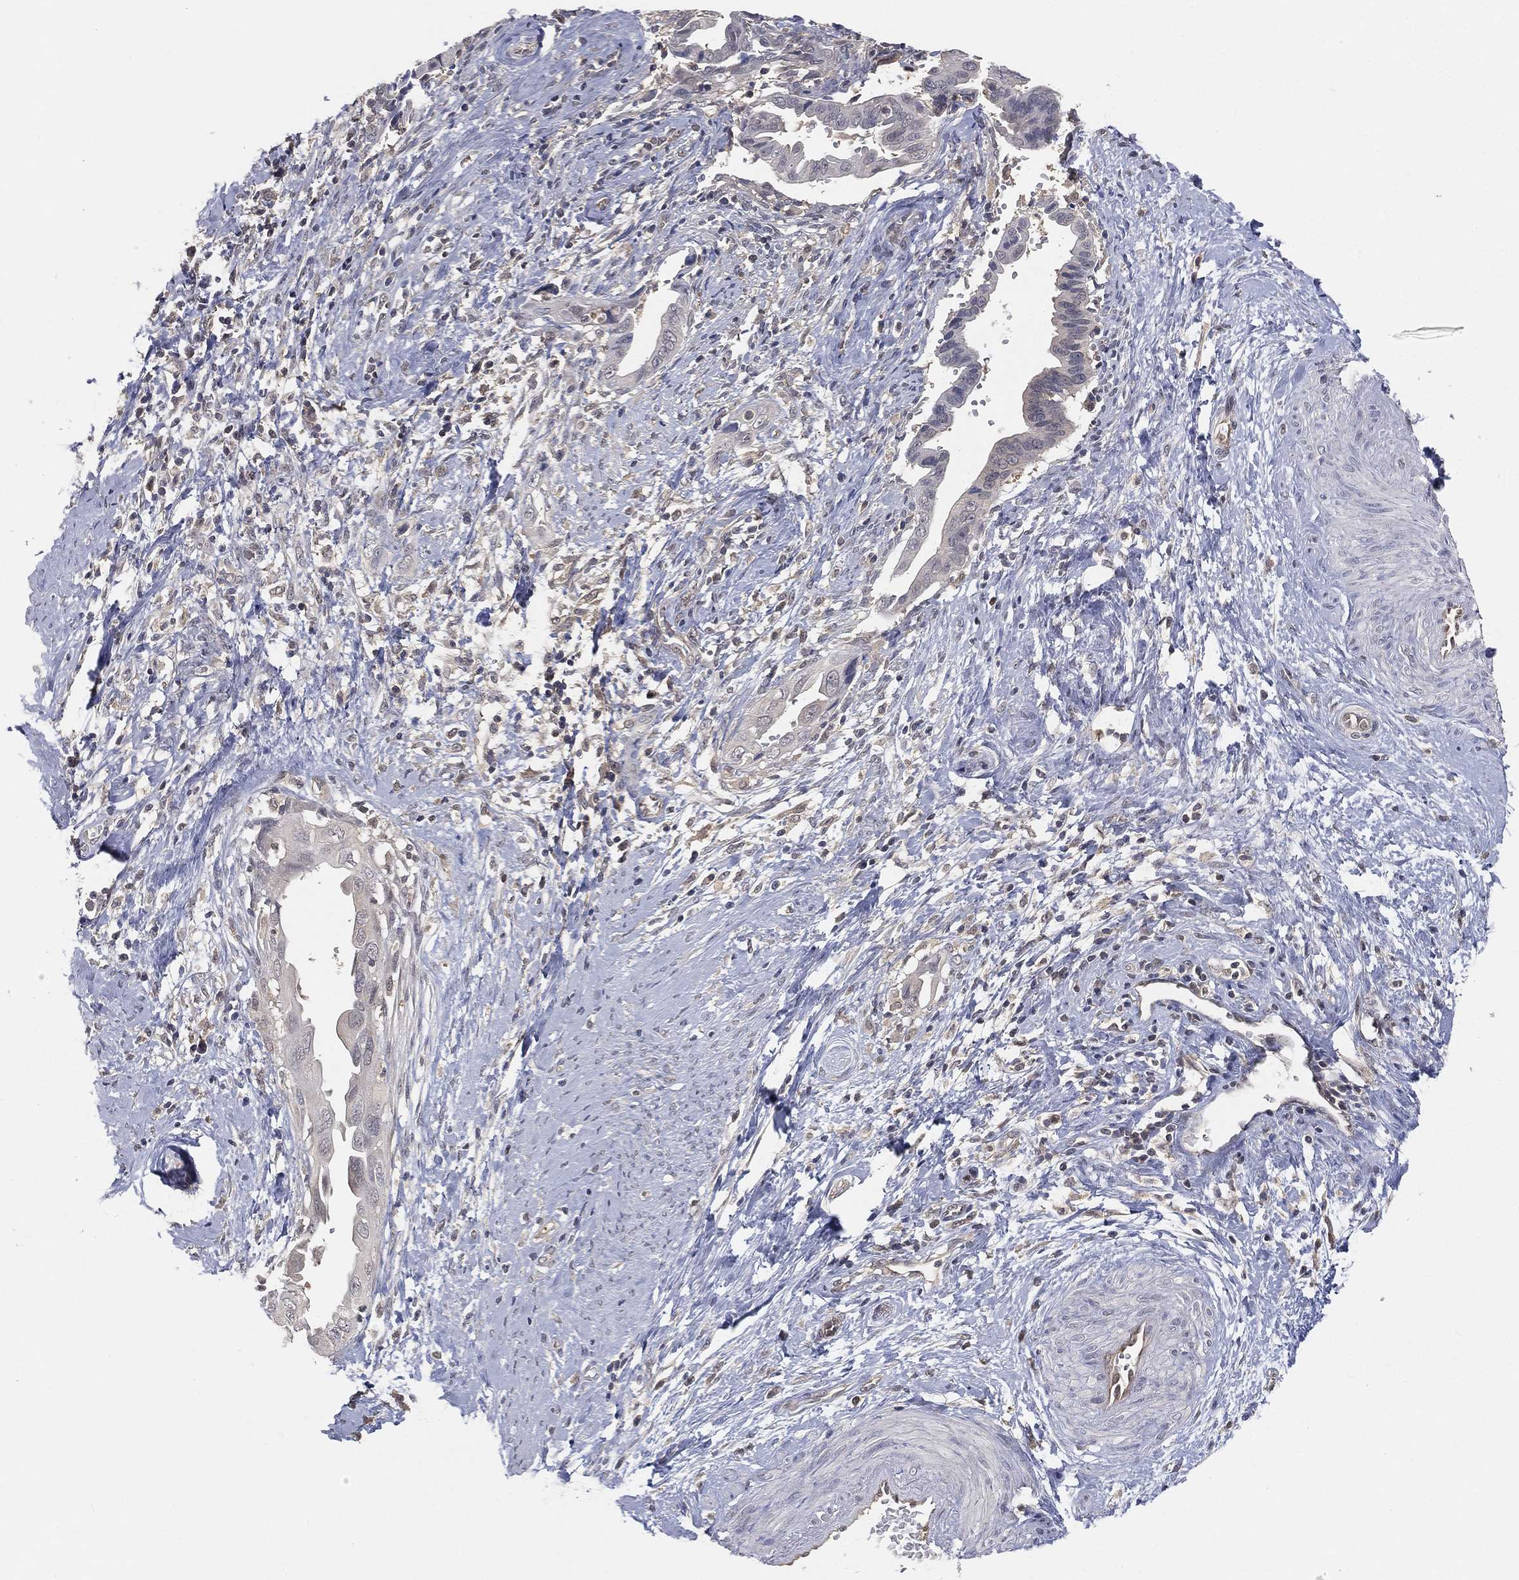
{"staining": {"intensity": "negative", "quantity": "none", "location": "none"}, "tissue": "cervical cancer", "cell_type": "Tumor cells", "image_type": "cancer", "snomed": [{"axis": "morphology", "description": "Adenocarcinoma, NOS"}, {"axis": "topography", "description": "Cervix"}], "caption": "Immunohistochemical staining of human cervical adenocarcinoma shows no significant expression in tumor cells.", "gene": "MAPK1", "patient": {"sex": "female", "age": 42}}